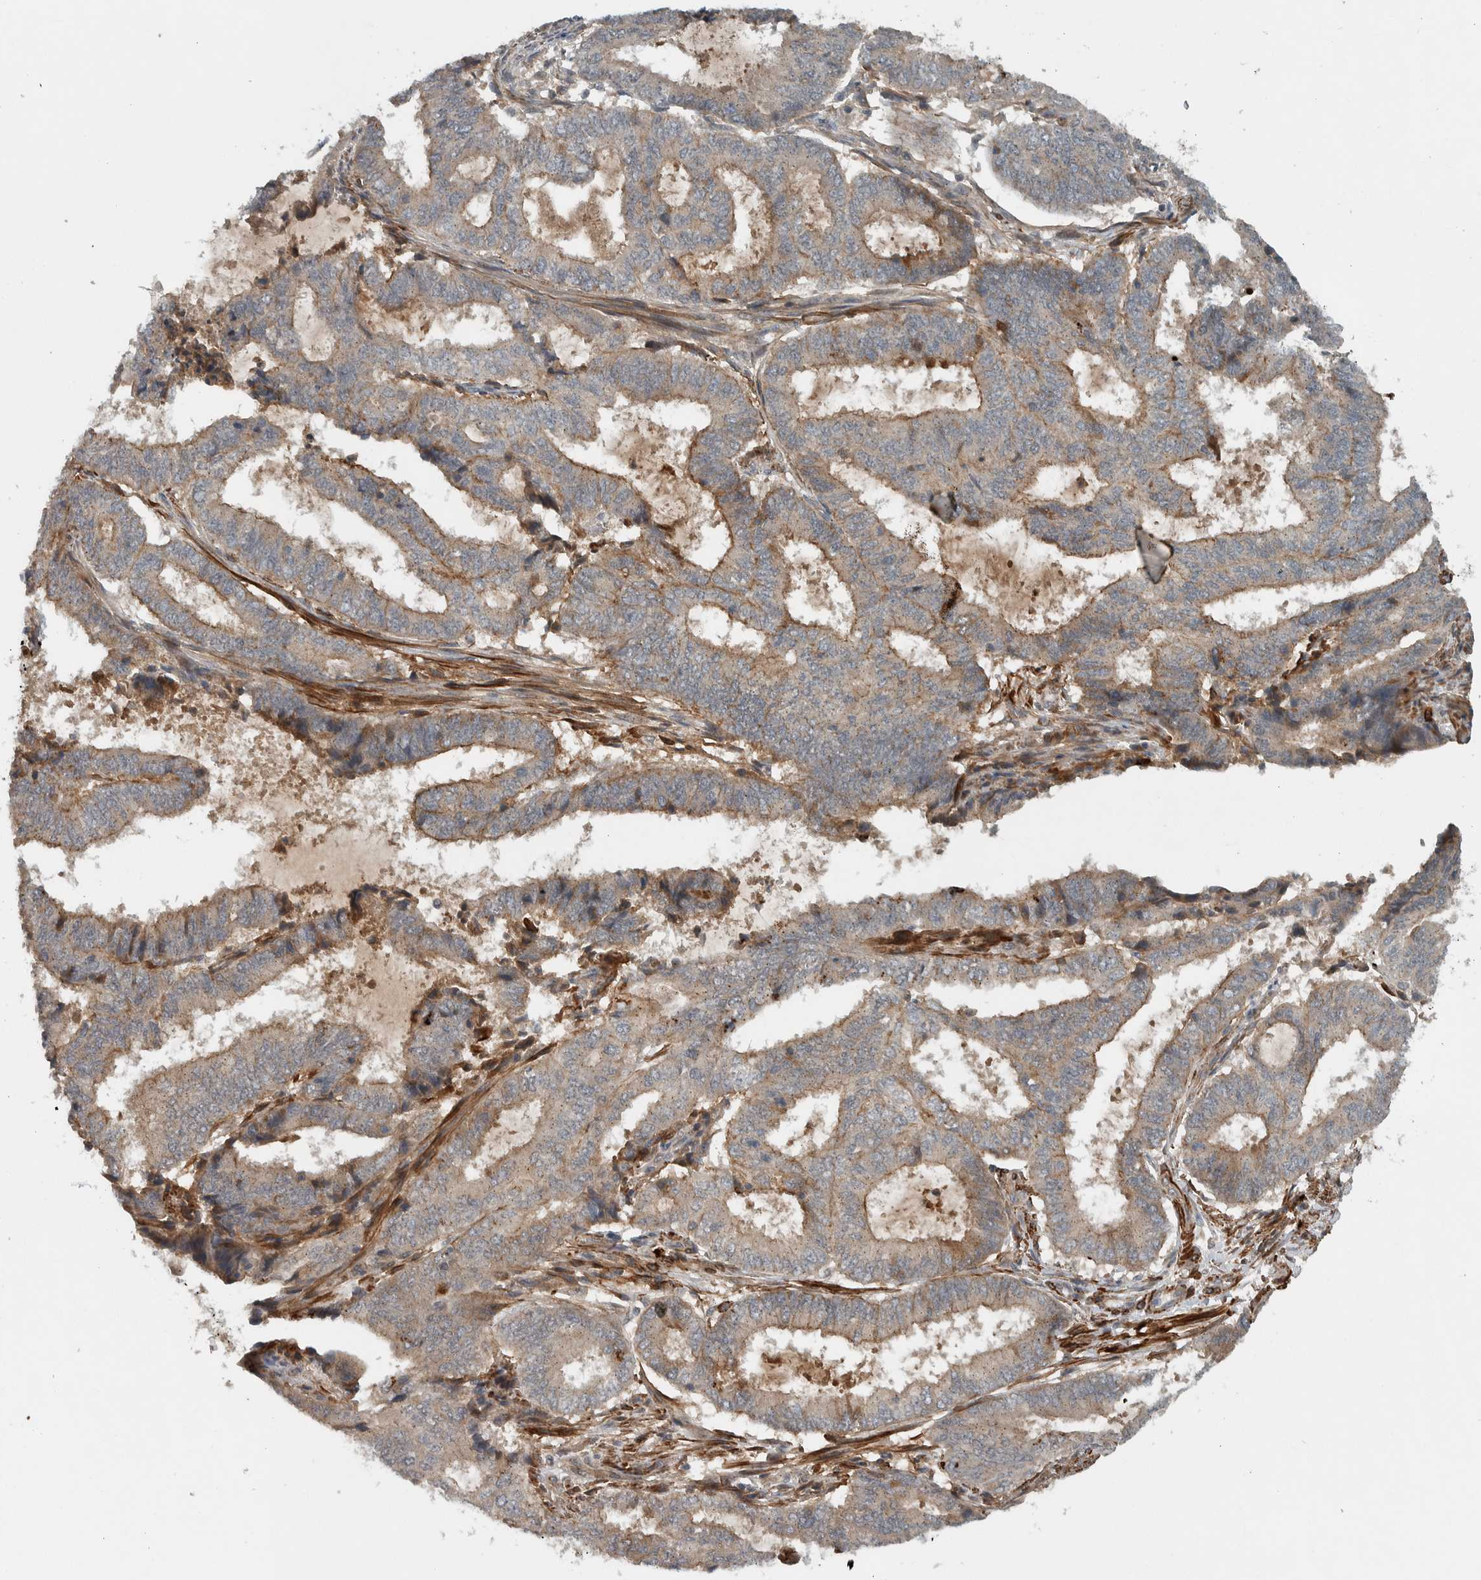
{"staining": {"intensity": "moderate", "quantity": ">75%", "location": "cytoplasmic/membranous"}, "tissue": "endometrial cancer", "cell_type": "Tumor cells", "image_type": "cancer", "snomed": [{"axis": "morphology", "description": "Adenocarcinoma, NOS"}, {"axis": "topography", "description": "Endometrium"}], "caption": "Protein expression analysis of human endometrial cancer (adenocarcinoma) reveals moderate cytoplasmic/membranous staining in about >75% of tumor cells.", "gene": "LBHD1", "patient": {"sex": "female", "age": 51}}